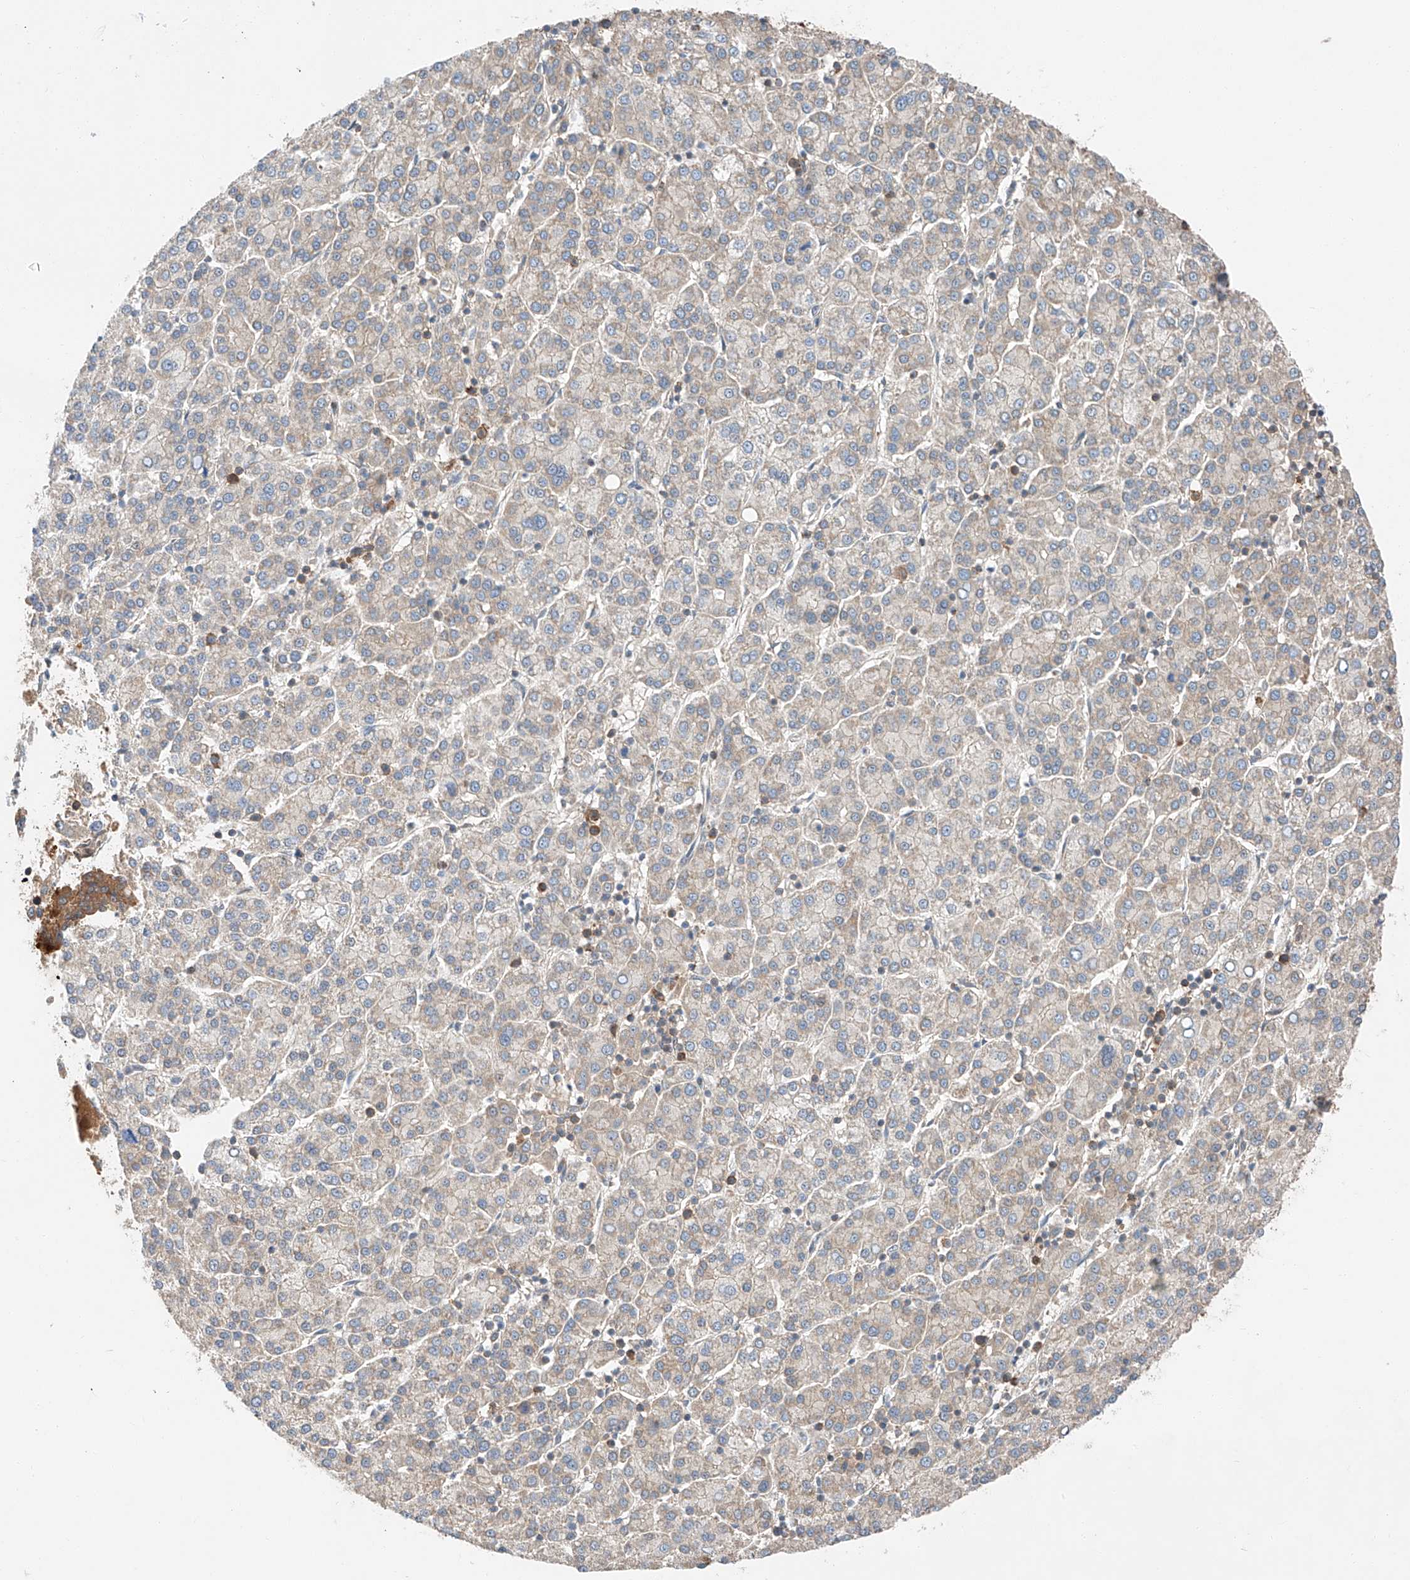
{"staining": {"intensity": "weak", "quantity": "25%-75%", "location": "cytoplasmic/membranous"}, "tissue": "liver cancer", "cell_type": "Tumor cells", "image_type": "cancer", "snomed": [{"axis": "morphology", "description": "Carcinoma, Hepatocellular, NOS"}, {"axis": "topography", "description": "Liver"}], "caption": "Hepatocellular carcinoma (liver) stained for a protein displays weak cytoplasmic/membranous positivity in tumor cells.", "gene": "RUSC1", "patient": {"sex": "female", "age": 58}}